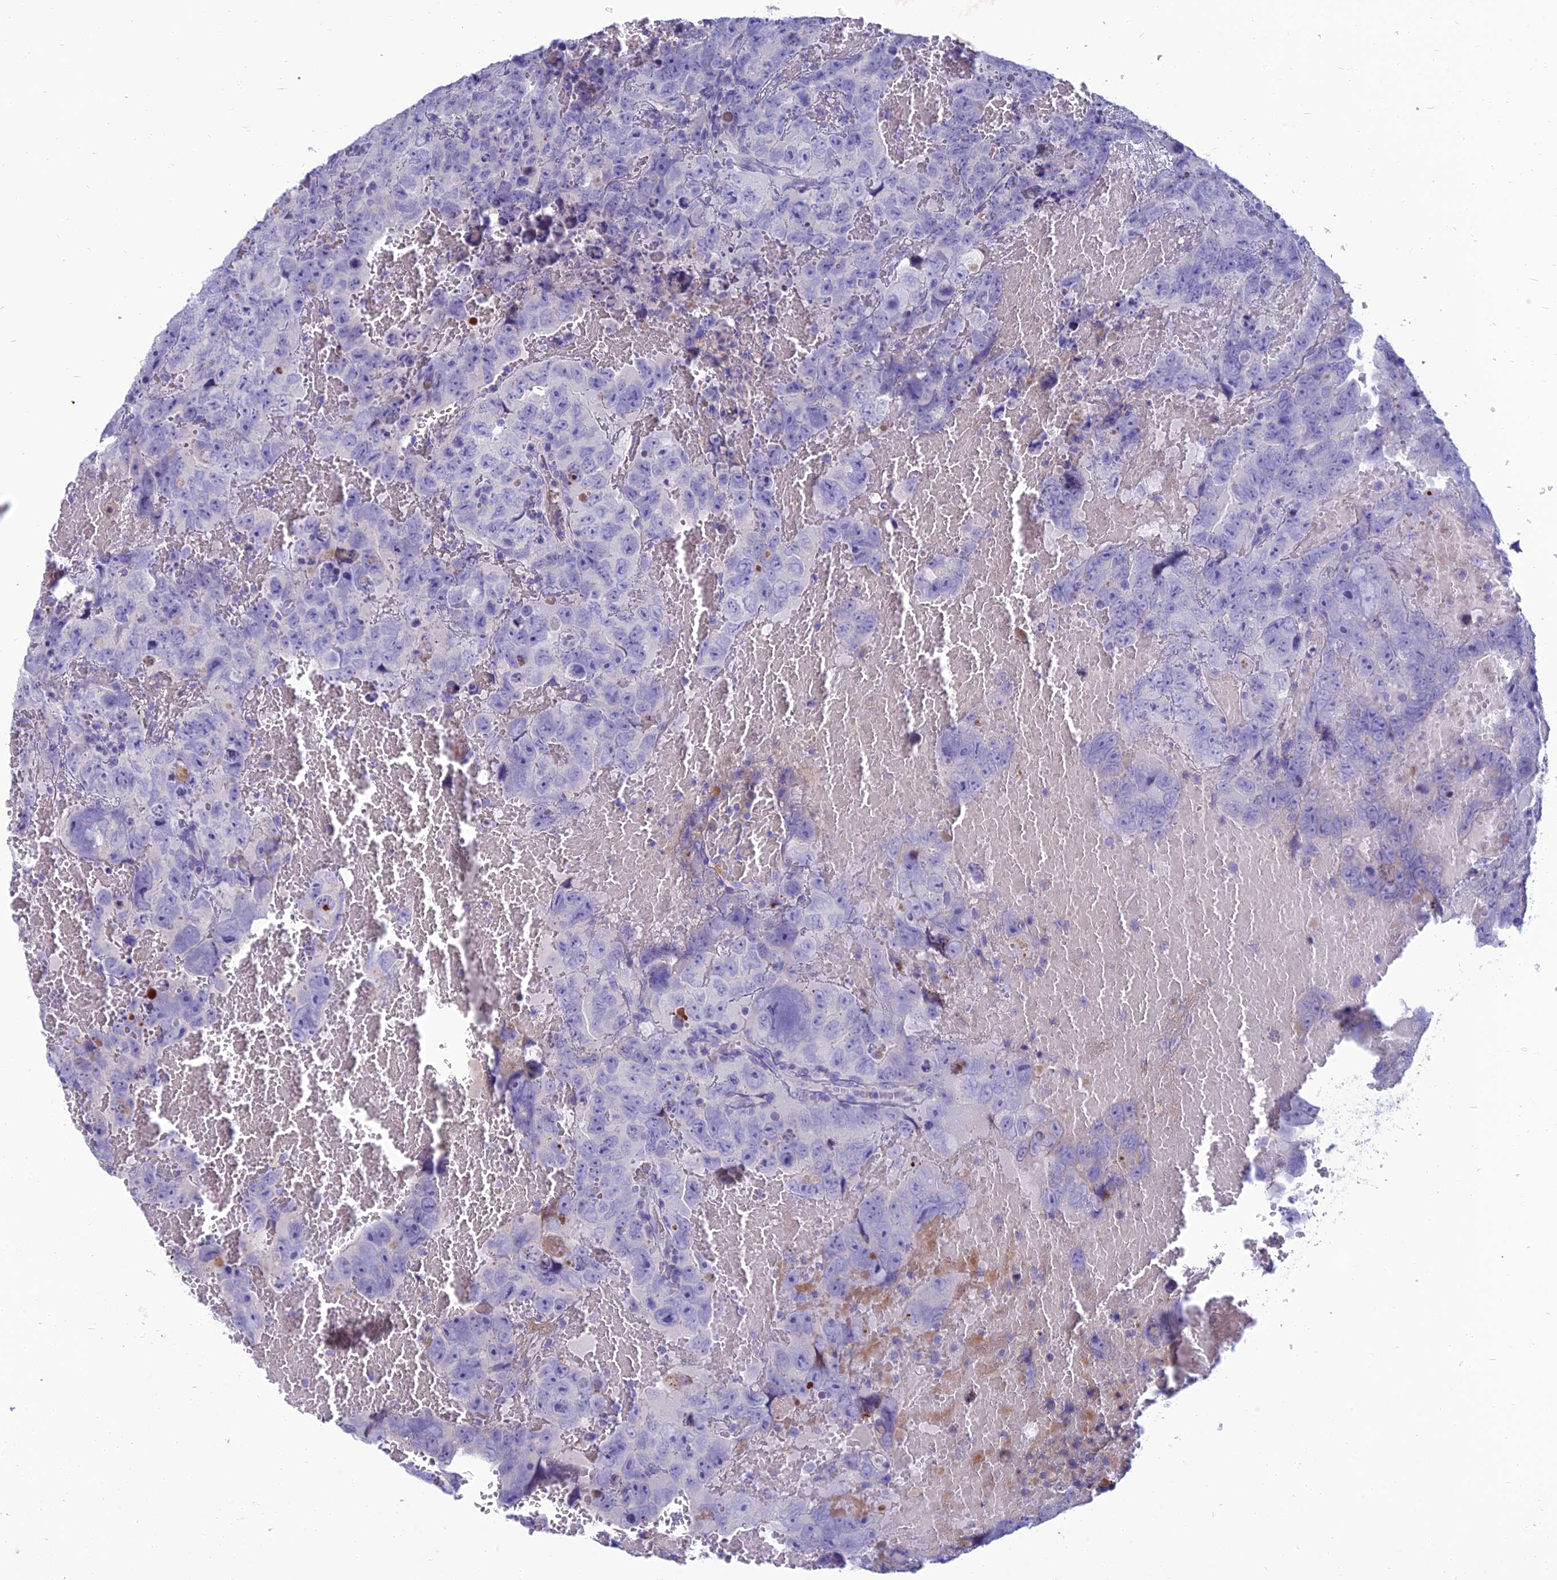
{"staining": {"intensity": "negative", "quantity": "none", "location": "none"}, "tissue": "testis cancer", "cell_type": "Tumor cells", "image_type": "cancer", "snomed": [{"axis": "morphology", "description": "Carcinoma, Embryonal, NOS"}, {"axis": "topography", "description": "Testis"}], "caption": "Image shows no protein positivity in tumor cells of testis embryonal carcinoma tissue.", "gene": "SPTLC3", "patient": {"sex": "male", "age": 45}}